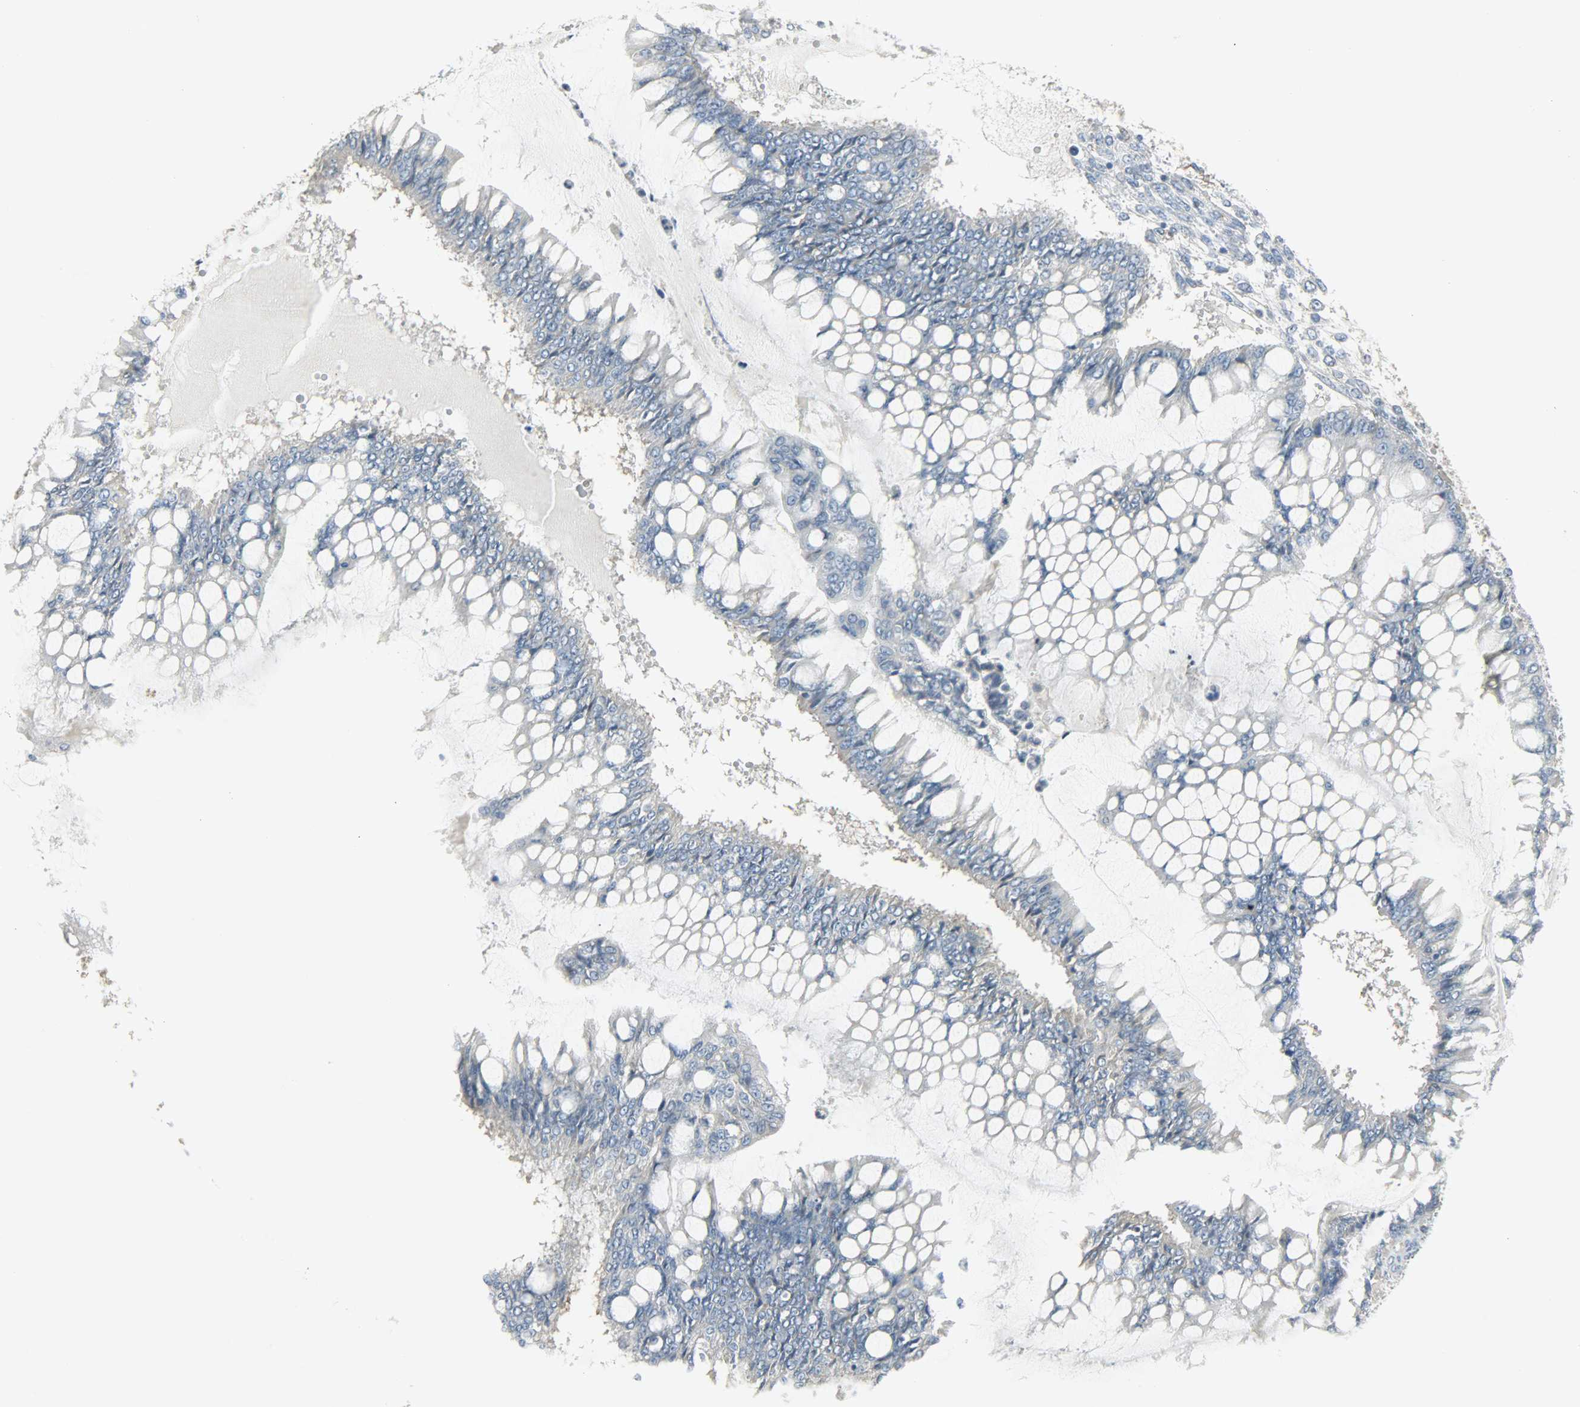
{"staining": {"intensity": "negative", "quantity": "none", "location": "none"}, "tissue": "ovarian cancer", "cell_type": "Tumor cells", "image_type": "cancer", "snomed": [{"axis": "morphology", "description": "Cystadenocarcinoma, mucinous, NOS"}, {"axis": "topography", "description": "Ovary"}], "caption": "High power microscopy photomicrograph of an IHC photomicrograph of ovarian mucinous cystadenocarcinoma, revealing no significant expression in tumor cells. (Brightfield microscopy of DAB immunohistochemistry at high magnification).", "gene": "ENPEP", "patient": {"sex": "female", "age": 73}}